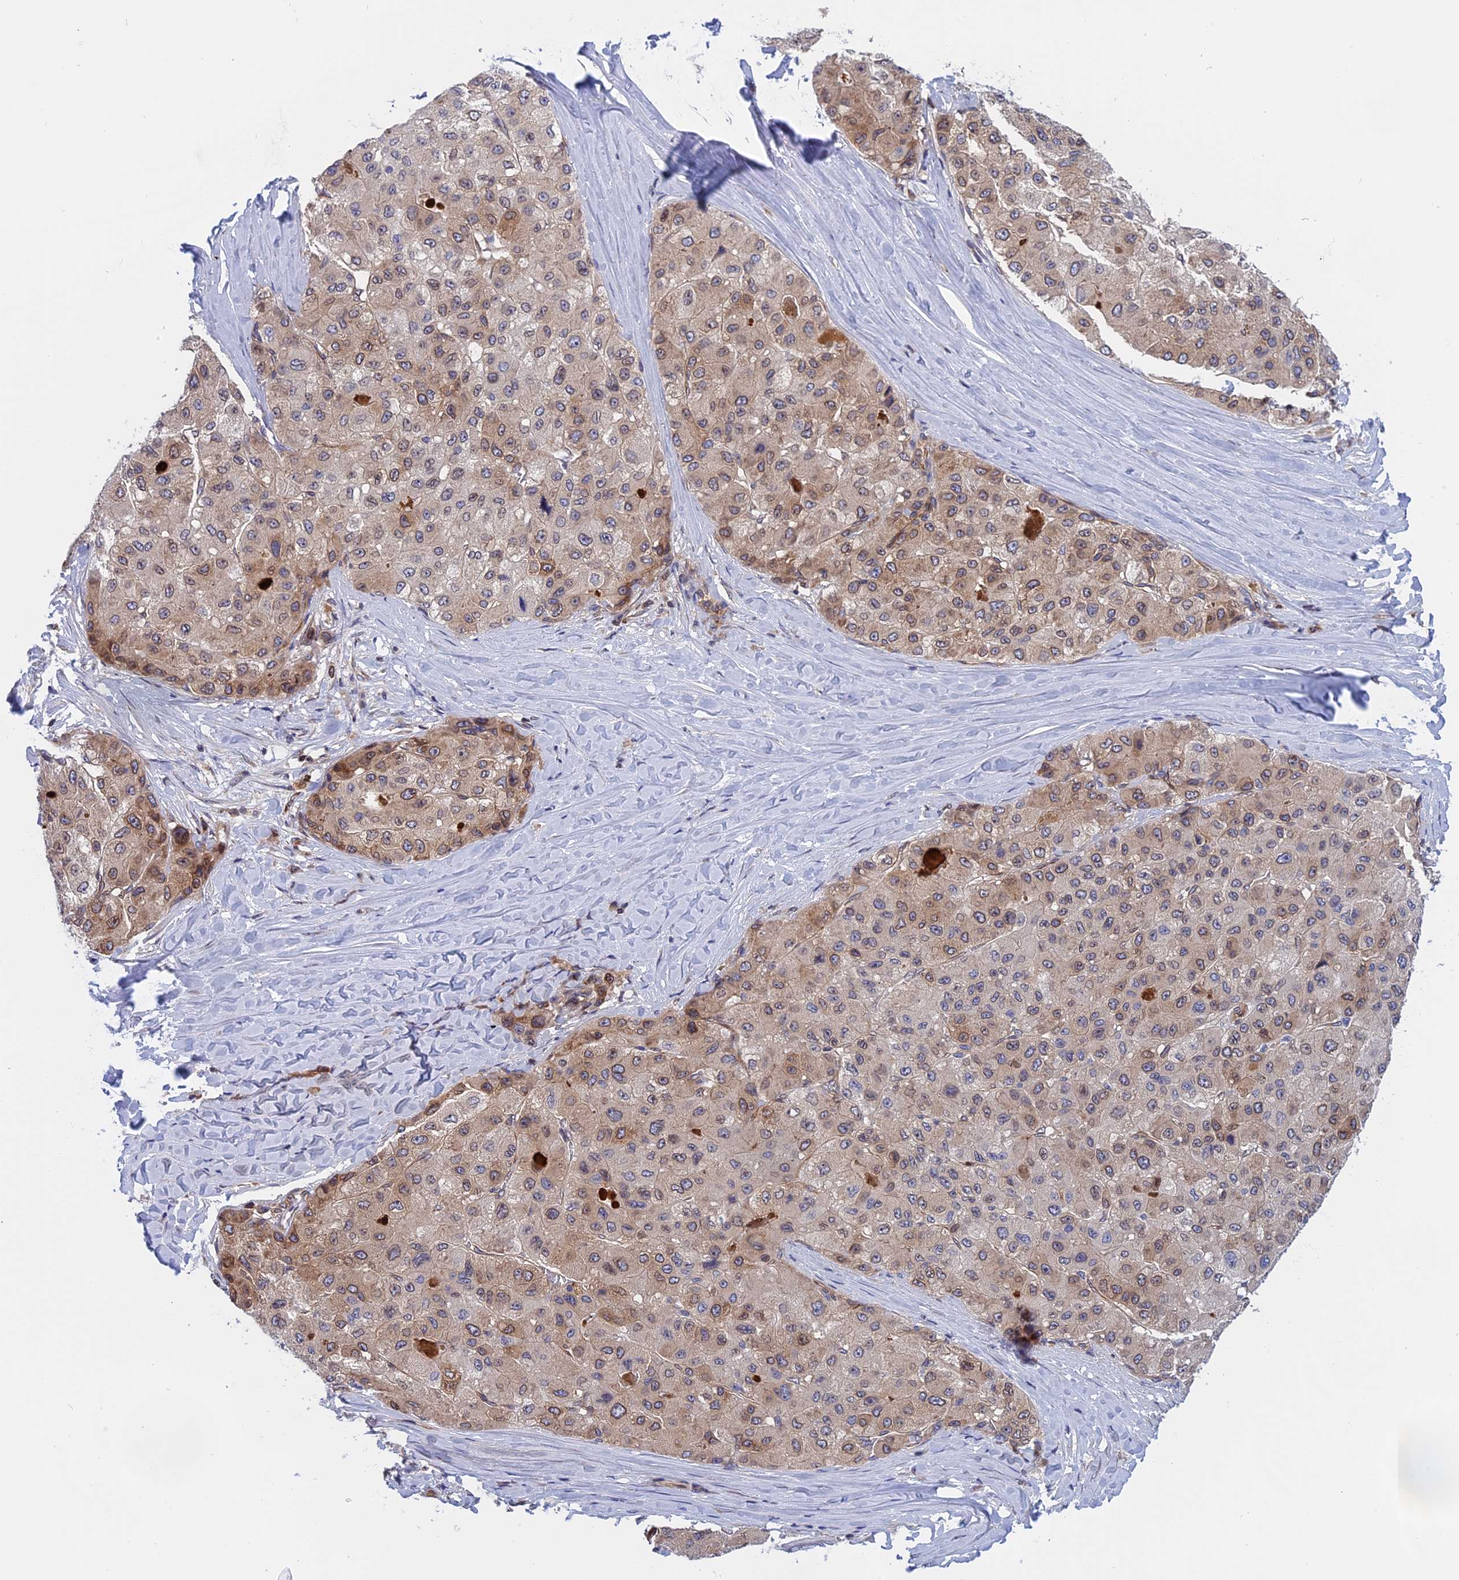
{"staining": {"intensity": "weak", "quantity": "25%-75%", "location": "cytoplasmic/membranous,nuclear"}, "tissue": "liver cancer", "cell_type": "Tumor cells", "image_type": "cancer", "snomed": [{"axis": "morphology", "description": "Carcinoma, Hepatocellular, NOS"}, {"axis": "topography", "description": "Liver"}], "caption": "The histopathology image demonstrates immunohistochemical staining of liver cancer. There is weak cytoplasmic/membranous and nuclear staining is seen in about 25%-75% of tumor cells.", "gene": "NAA10", "patient": {"sex": "male", "age": 80}}